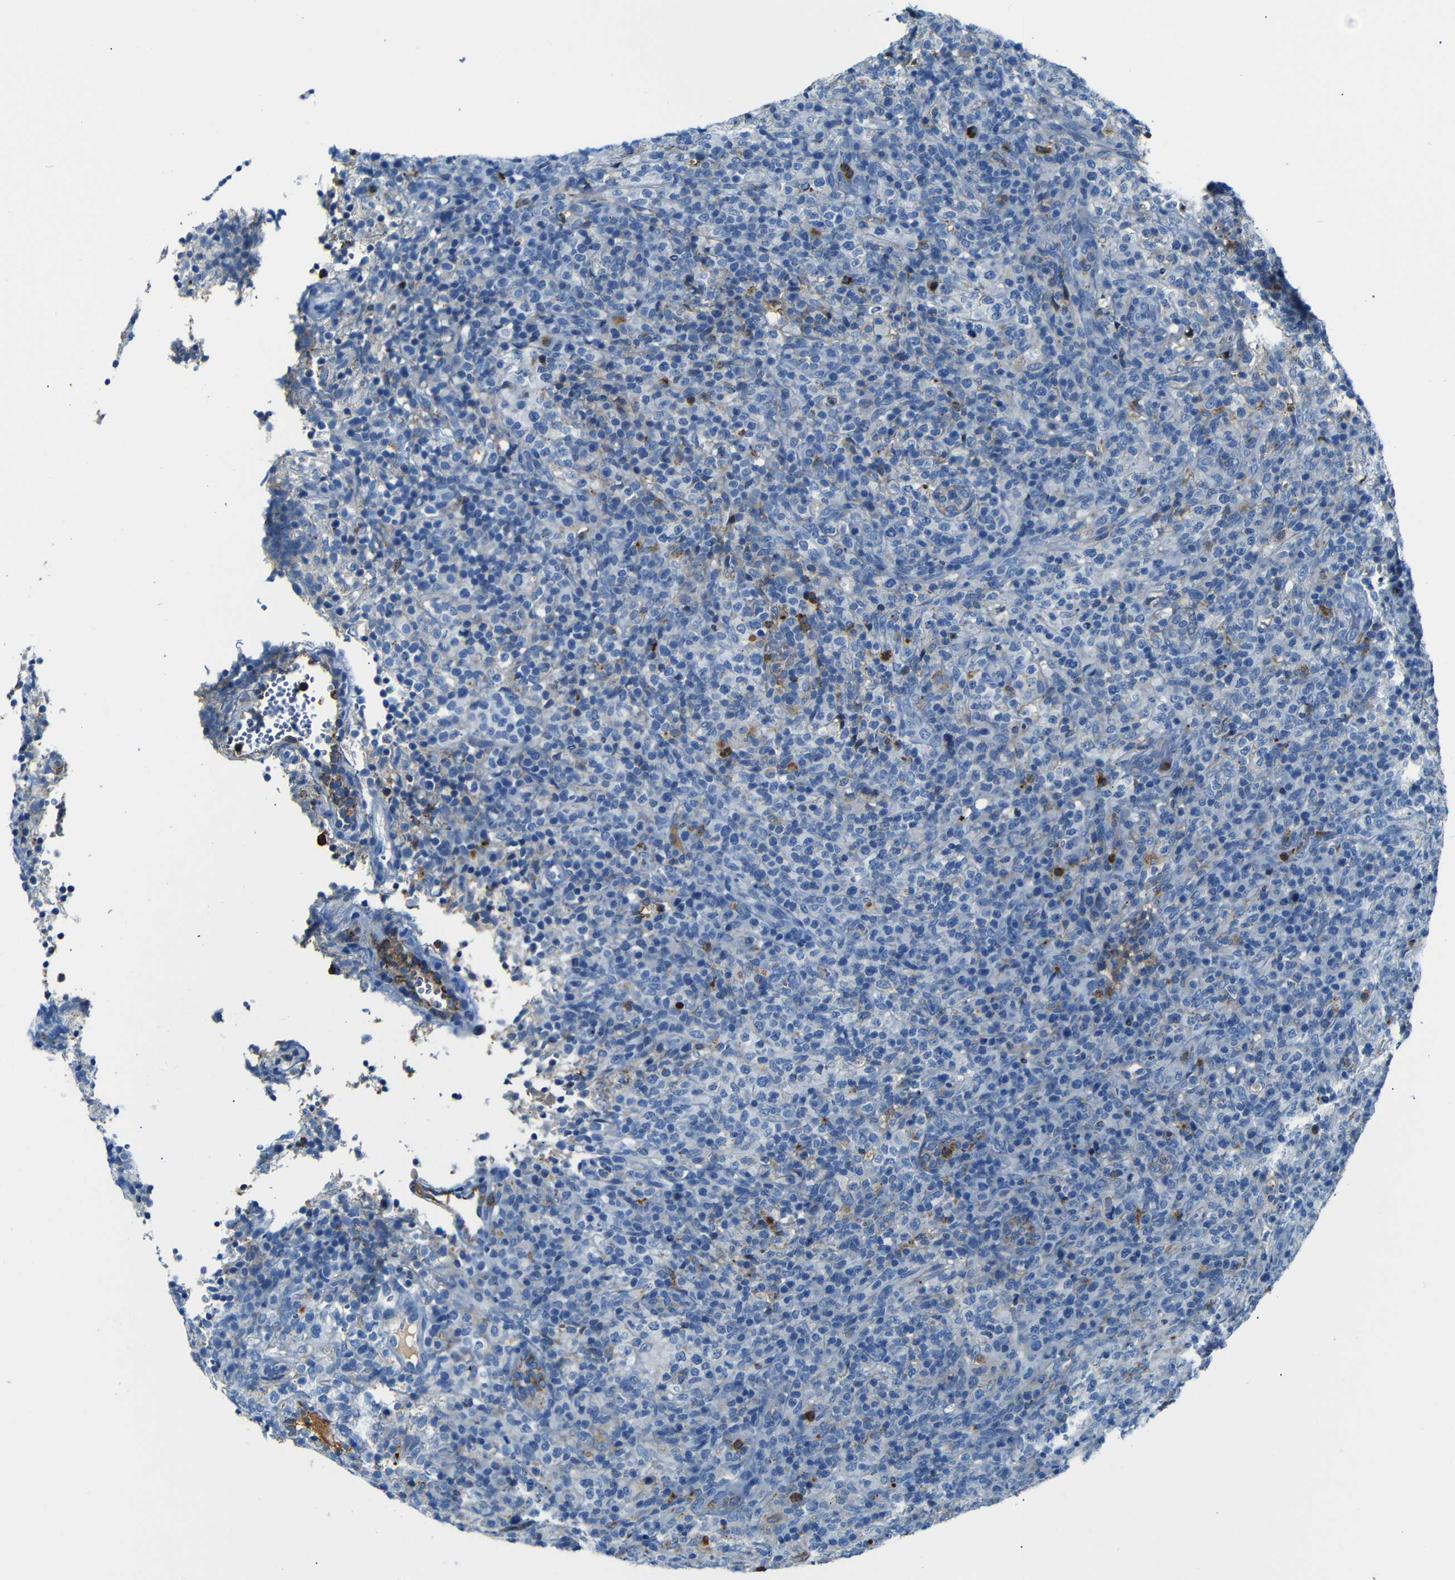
{"staining": {"intensity": "moderate", "quantity": "<25%", "location": "cytoplasmic/membranous"}, "tissue": "lymphoma", "cell_type": "Tumor cells", "image_type": "cancer", "snomed": [{"axis": "morphology", "description": "Malignant lymphoma, non-Hodgkin's type, High grade"}, {"axis": "topography", "description": "Lymph node"}], "caption": "High-power microscopy captured an immunohistochemistry histopathology image of lymphoma, revealing moderate cytoplasmic/membranous expression in about <25% of tumor cells.", "gene": "SERPINA1", "patient": {"sex": "female", "age": 76}}